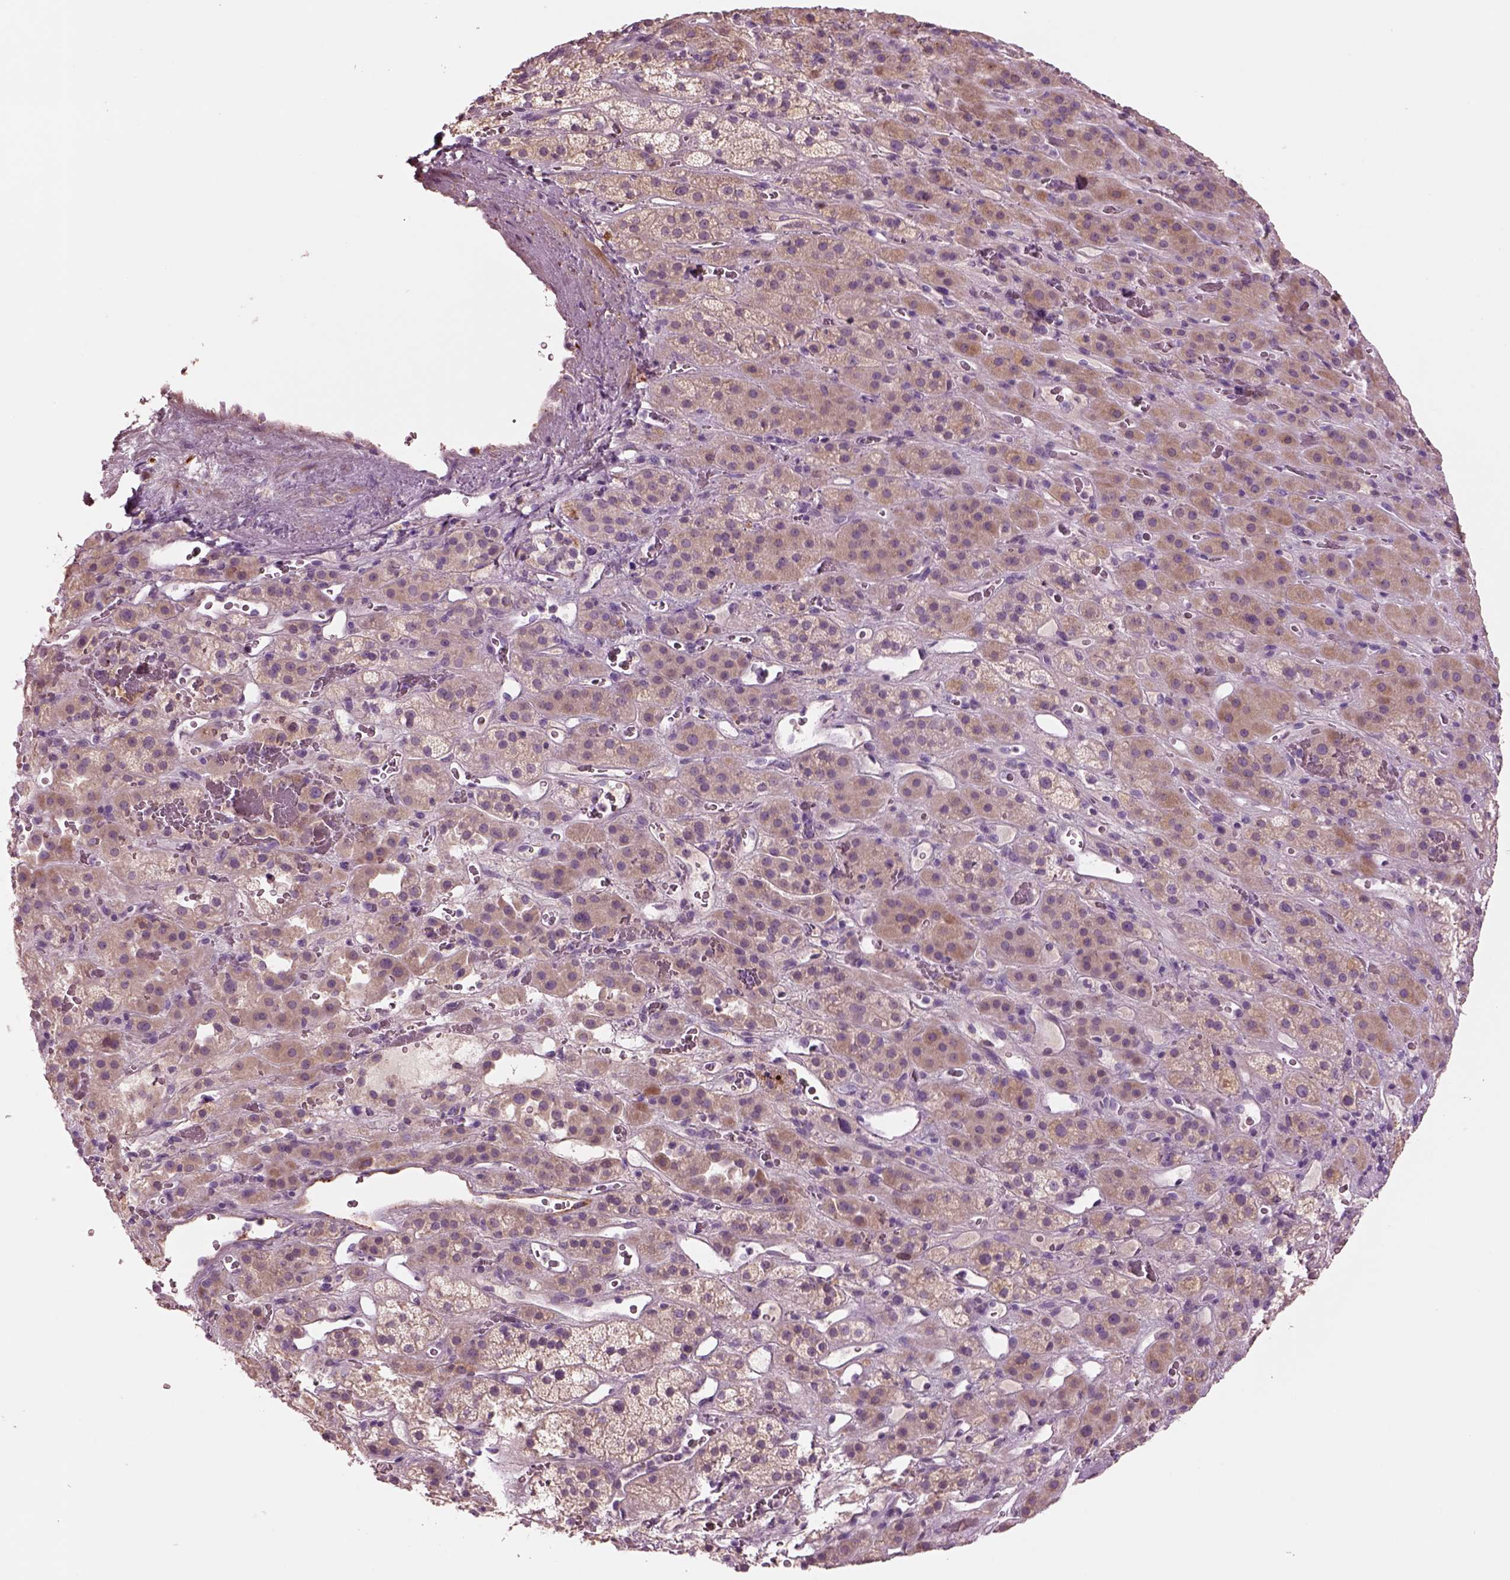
{"staining": {"intensity": "weak", "quantity": ">75%", "location": "cytoplasmic/membranous"}, "tissue": "adrenal gland", "cell_type": "Glandular cells", "image_type": "normal", "snomed": [{"axis": "morphology", "description": "Normal tissue, NOS"}, {"axis": "topography", "description": "Adrenal gland"}], "caption": "This histopathology image displays IHC staining of unremarkable human adrenal gland, with low weak cytoplasmic/membranous positivity in about >75% of glandular cells.", "gene": "PLPP7", "patient": {"sex": "male", "age": 57}}